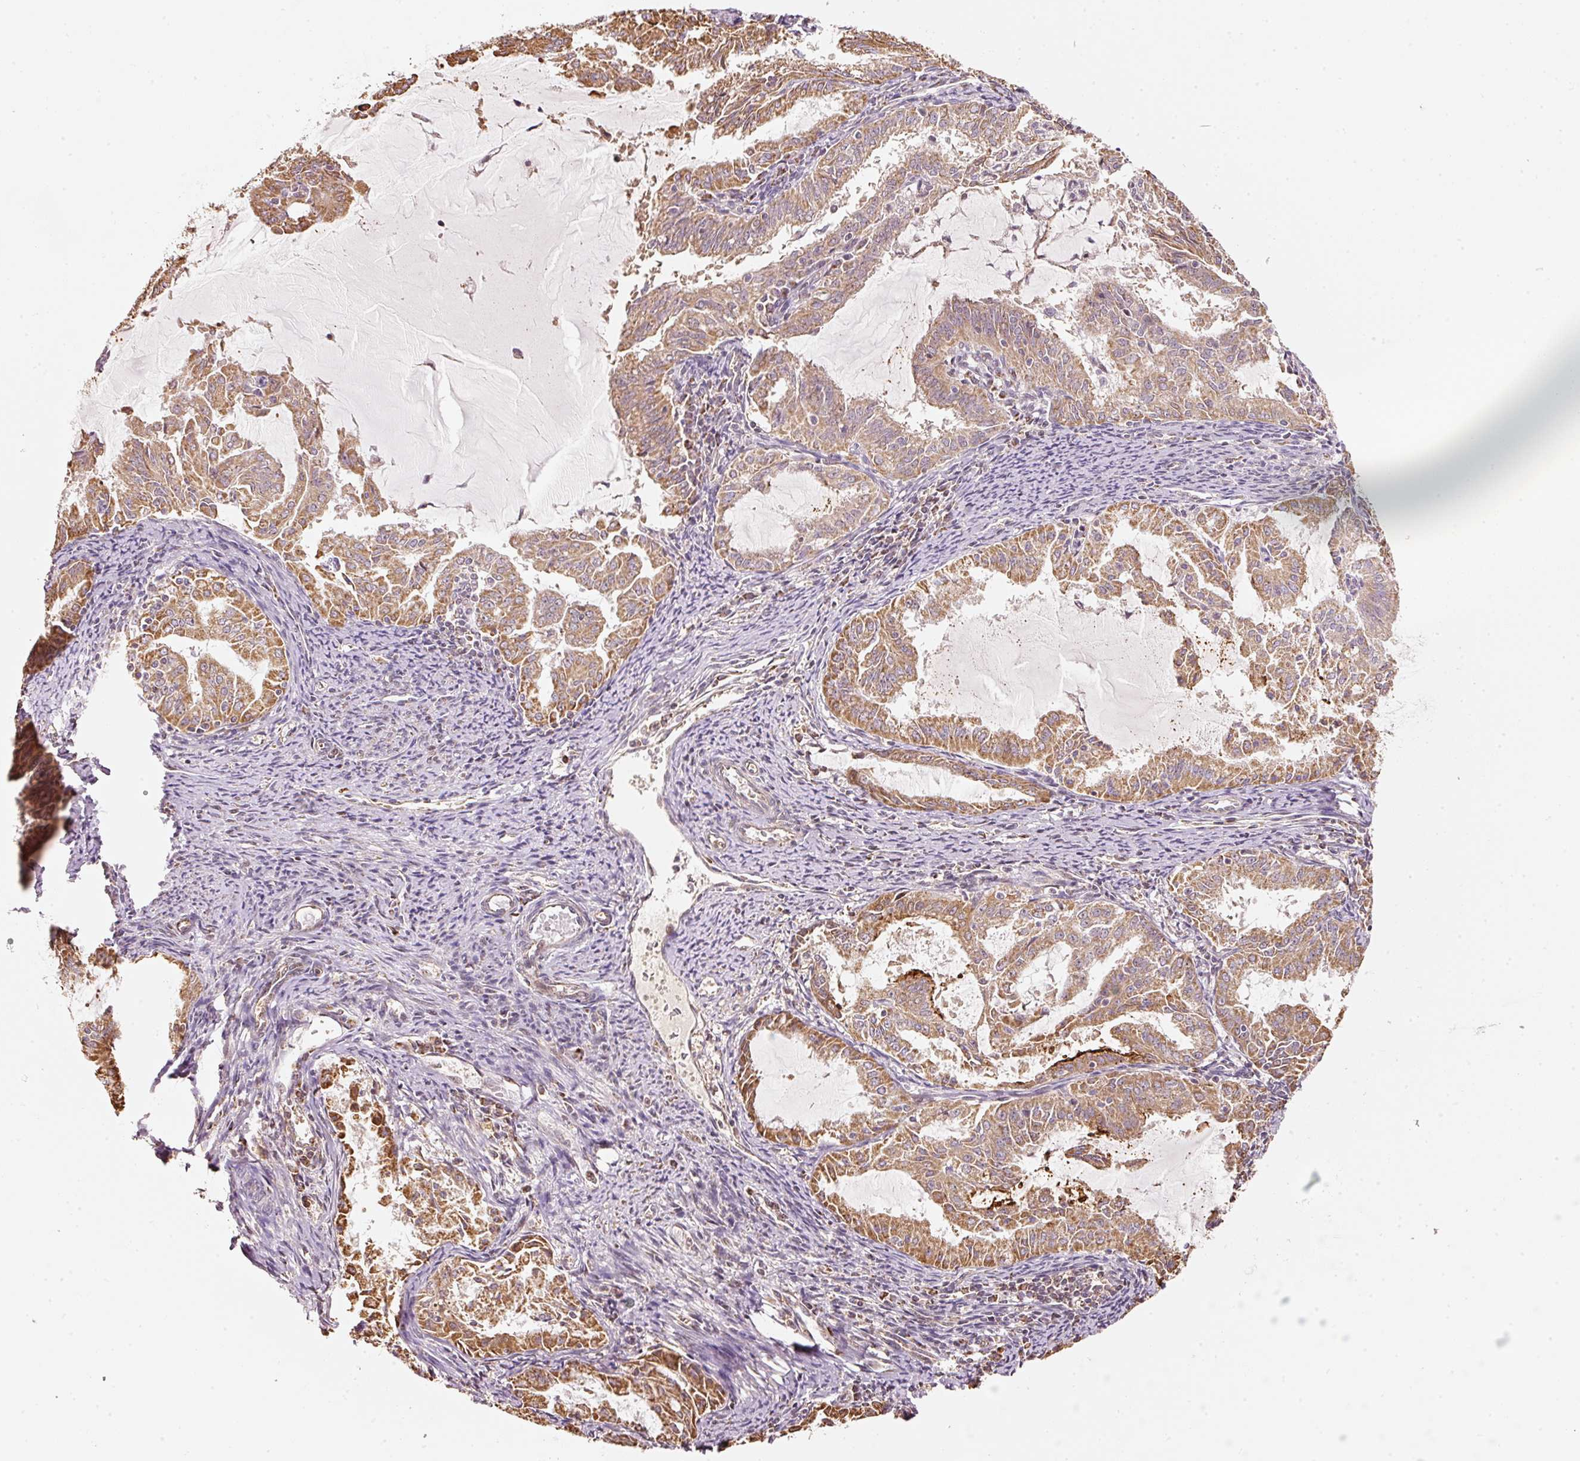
{"staining": {"intensity": "moderate", "quantity": "25%-75%", "location": "cytoplasmic/membranous"}, "tissue": "endometrial cancer", "cell_type": "Tumor cells", "image_type": "cancer", "snomed": [{"axis": "morphology", "description": "Adenocarcinoma, NOS"}, {"axis": "topography", "description": "Endometrium"}], "caption": "The micrograph shows a brown stain indicating the presence of a protein in the cytoplasmic/membranous of tumor cells in endometrial cancer (adenocarcinoma).", "gene": "RAB35", "patient": {"sex": "female", "age": 70}}